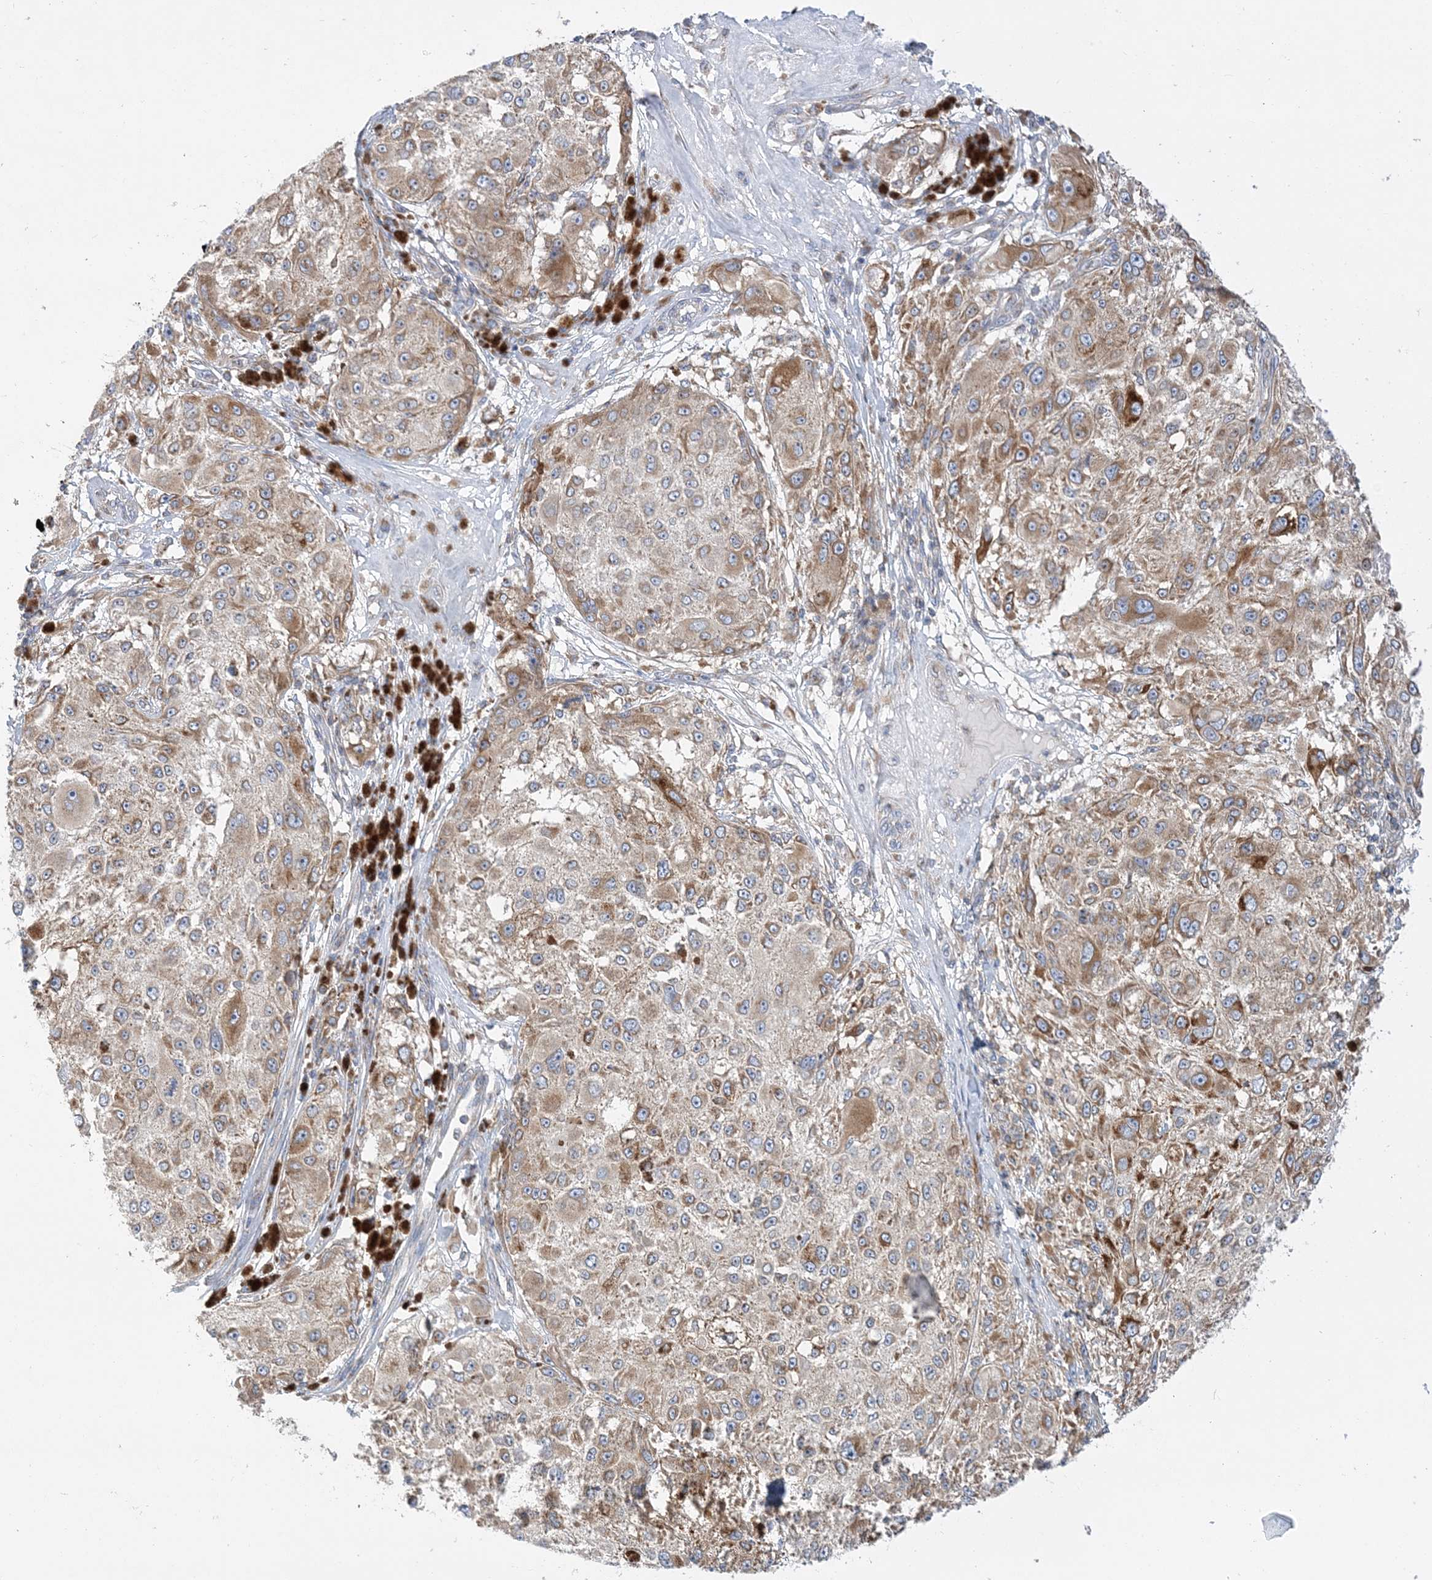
{"staining": {"intensity": "moderate", "quantity": ">75%", "location": "cytoplasmic/membranous"}, "tissue": "melanoma", "cell_type": "Tumor cells", "image_type": "cancer", "snomed": [{"axis": "morphology", "description": "Necrosis, NOS"}, {"axis": "morphology", "description": "Malignant melanoma, NOS"}, {"axis": "topography", "description": "Skin"}], "caption": "An image showing moderate cytoplasmic/membranous expression in approximately >75% of tumor cells in malignant melanoma, as visualized by brown immunohistochemical staining.", "gene": "FAM114A2", "patient": {"sex": "female", "age": 87}}